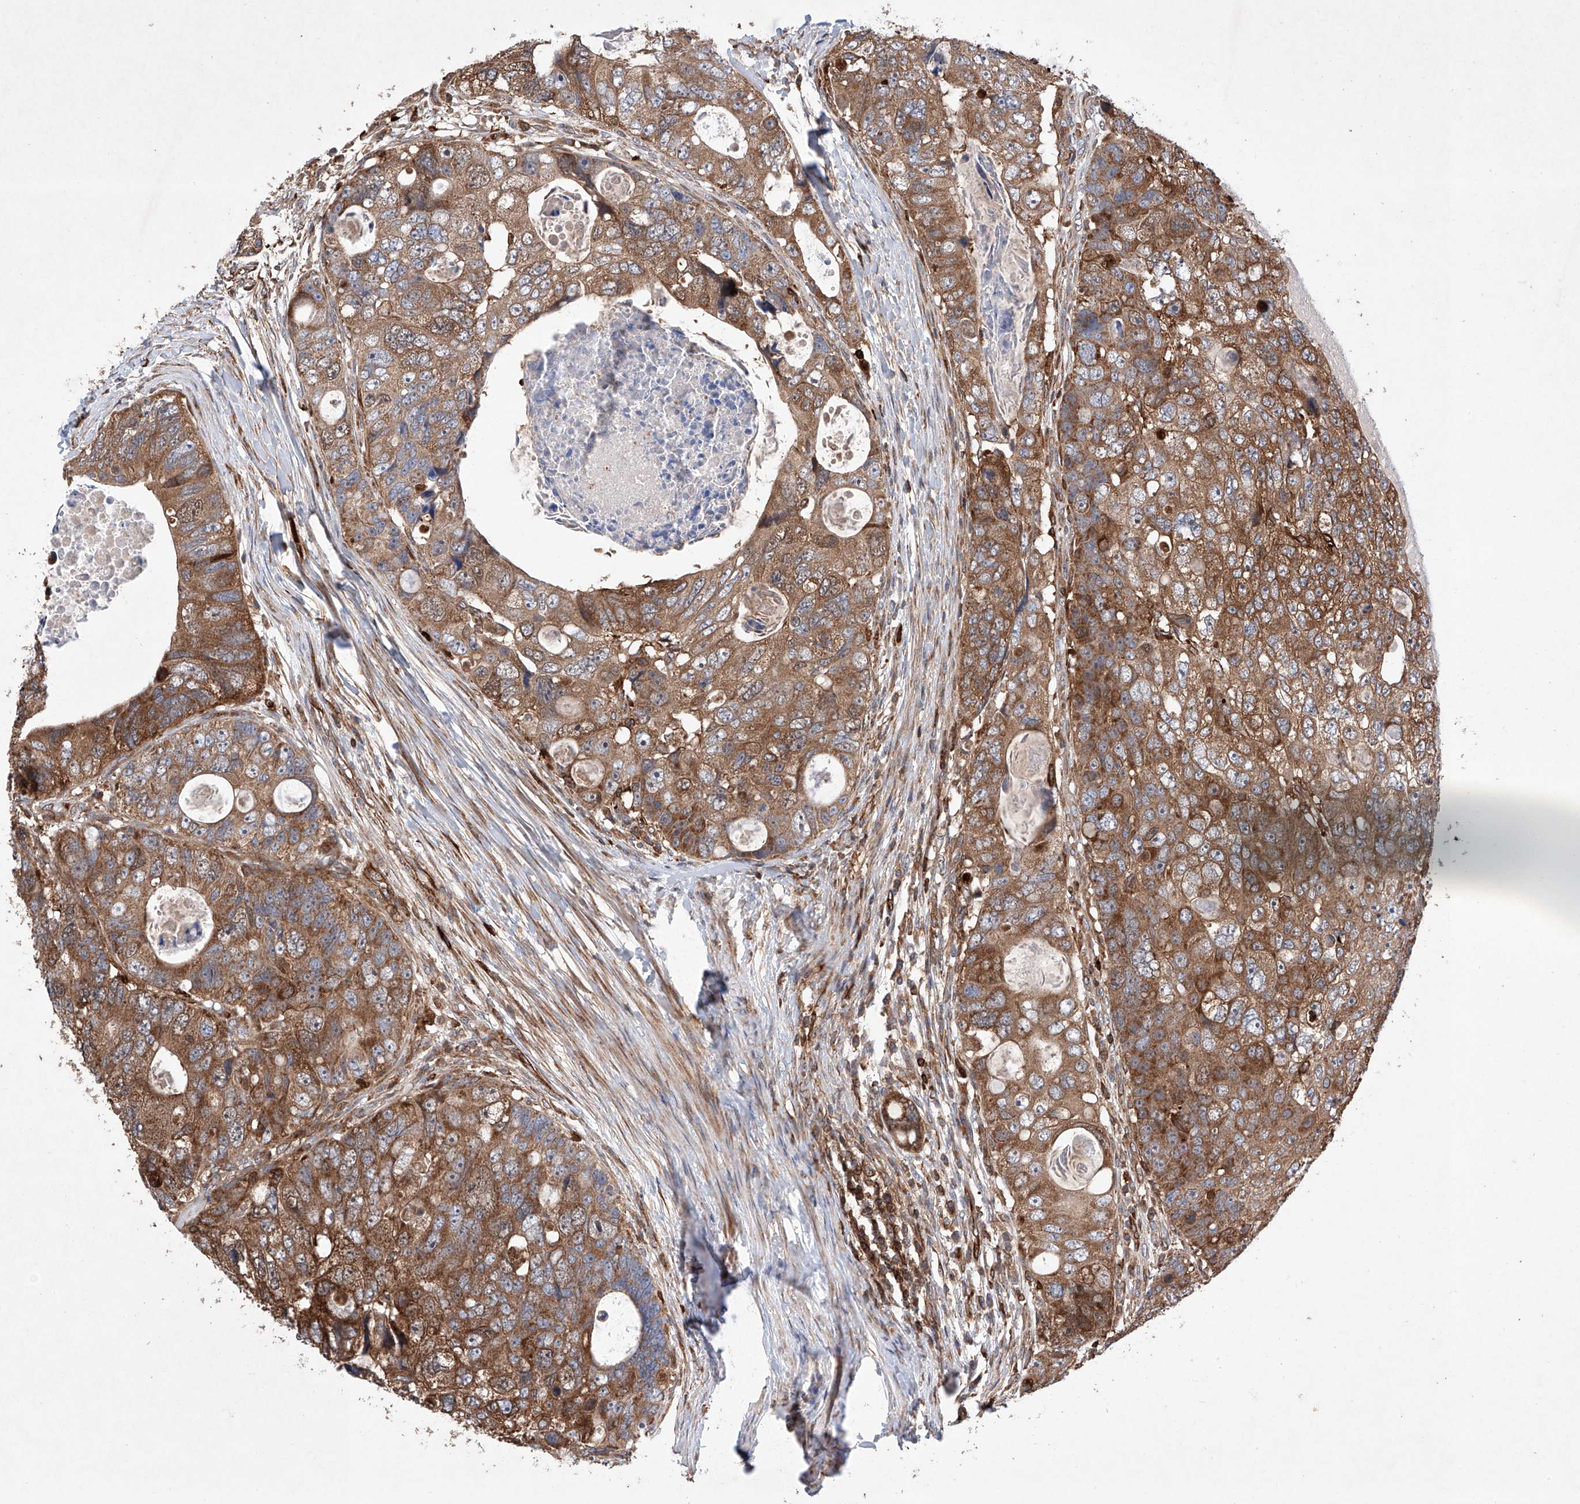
{"staining": {"intensity": "moderate", "quantity": ">75%", "location": "cytoplasmic/membranous"}, "tissue": "colorectal cancer", "cell_type": "Tumor cells", "image_type": "cancer", "snomed": [{"axis": "morphology", "description": "Adenocarcinoma, NOS"}, {"axis": "topography", "description": "Rectum"}], "caption": "Colorectal cancer (adenocarcinoma) stained with immunohistochemistry (IHC) exhibits moderate cytoplasmic/membranous positivity in about >75% of tumor cells.", "gene": "TIMM23", "patient": {"sex": "male", "age": 59}}